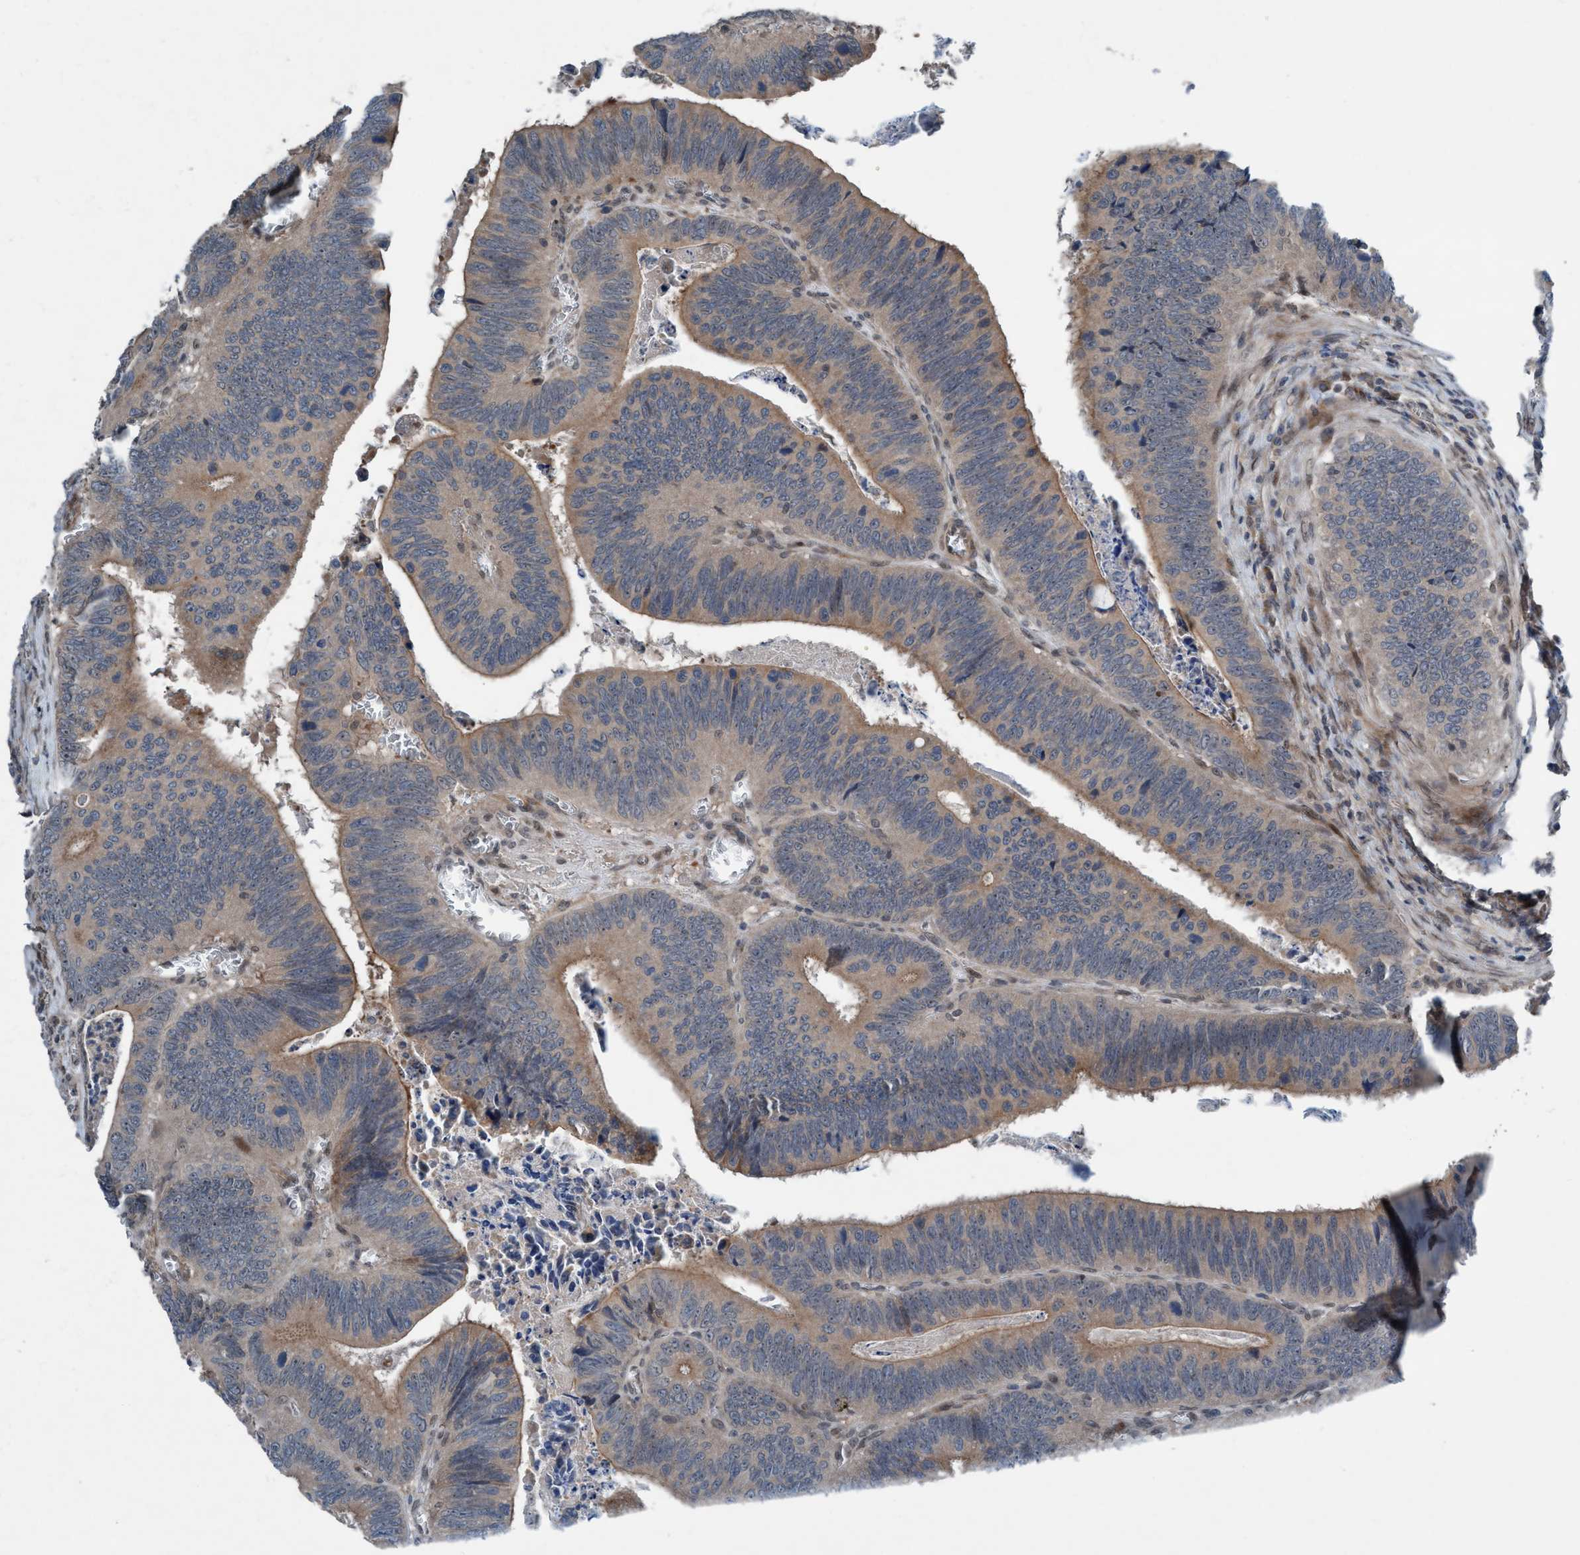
{"staining": {"intensity": "moderate", "quantity": "25%-75%", "location": "cytoplasmic/membranous,nuclear"}, "tissue": "colorectal cancer", "cell_type": "Tumor cells", "image_type": "cancer", "snomed": [{"axis": "morphology", "description": "Inflammation, NOS"}, {"axis": "morphology", "description": "Adenocarcinoma, NOS"}, {"axis": "topography", "description": "Colon"}], "caption": "This is an image of IHC staining of colorectal cancer, which shows moderate expression in the cytoplasmic/membranous and nuclear of tumor cells.", "gene": "NISCH", "patient": {"sex": "male", "age": 72}}